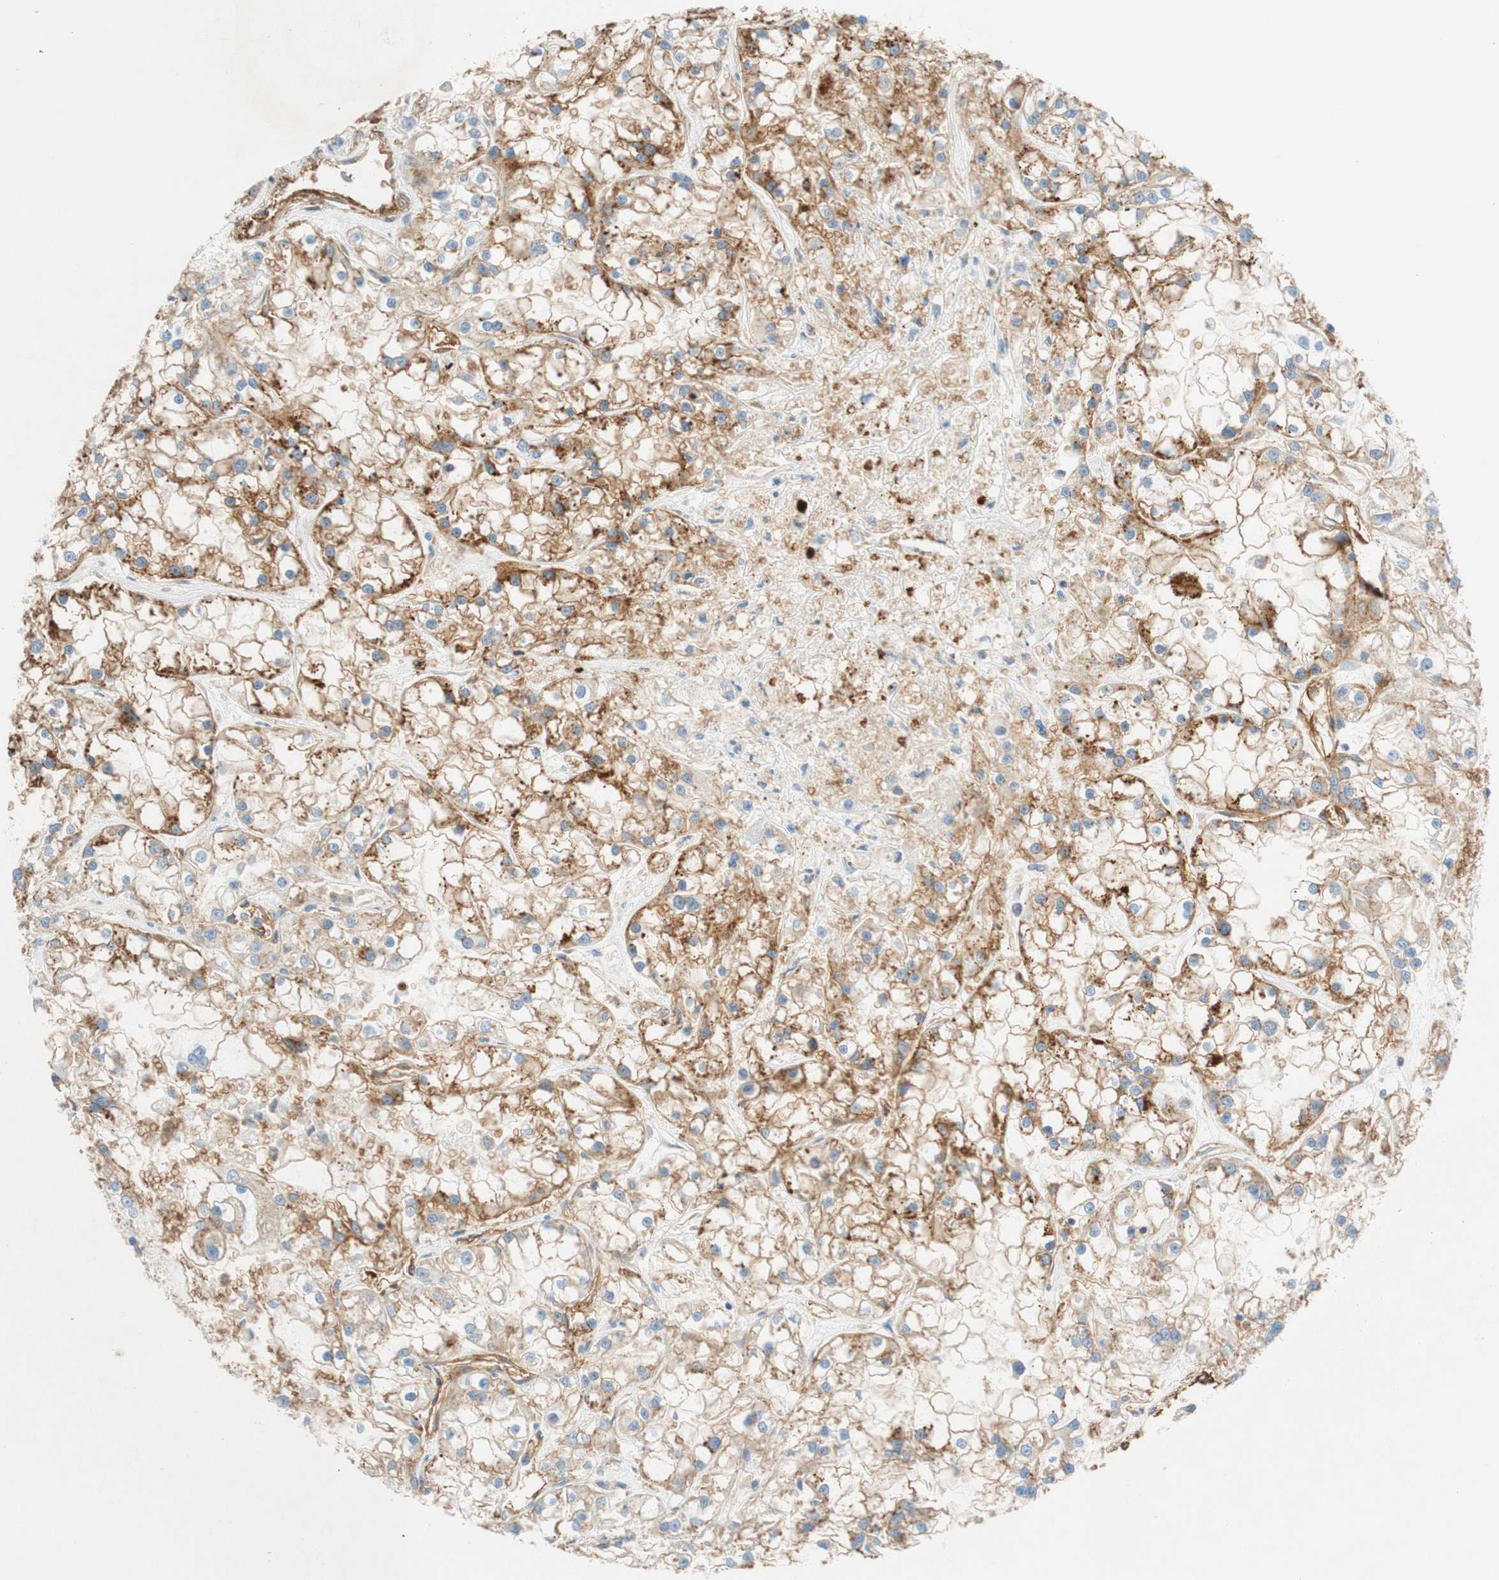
{"staining": {"intensity": "moderate", "quantity": "25%-75%", "location": "cytoplasmic/membranous"}, "tissue": "renal cancer", "cell_type": "Tumor cells", "image_type": "cancer", "snomed": [{"axis": "morphology", "description": "Adenocarcinoma, NOS"}, {"axis": "topography", "description": "Kidney"}], "caption": "Immunohistochemical staining of human renal cancer (adenocarcinoma) demonstrates medium levels of moderate cytoplasmic/membranous expression in approximately 25%-75% of tumor cells.", "gene": "STOM", "patient": {"sex": "female", "age": 52}}